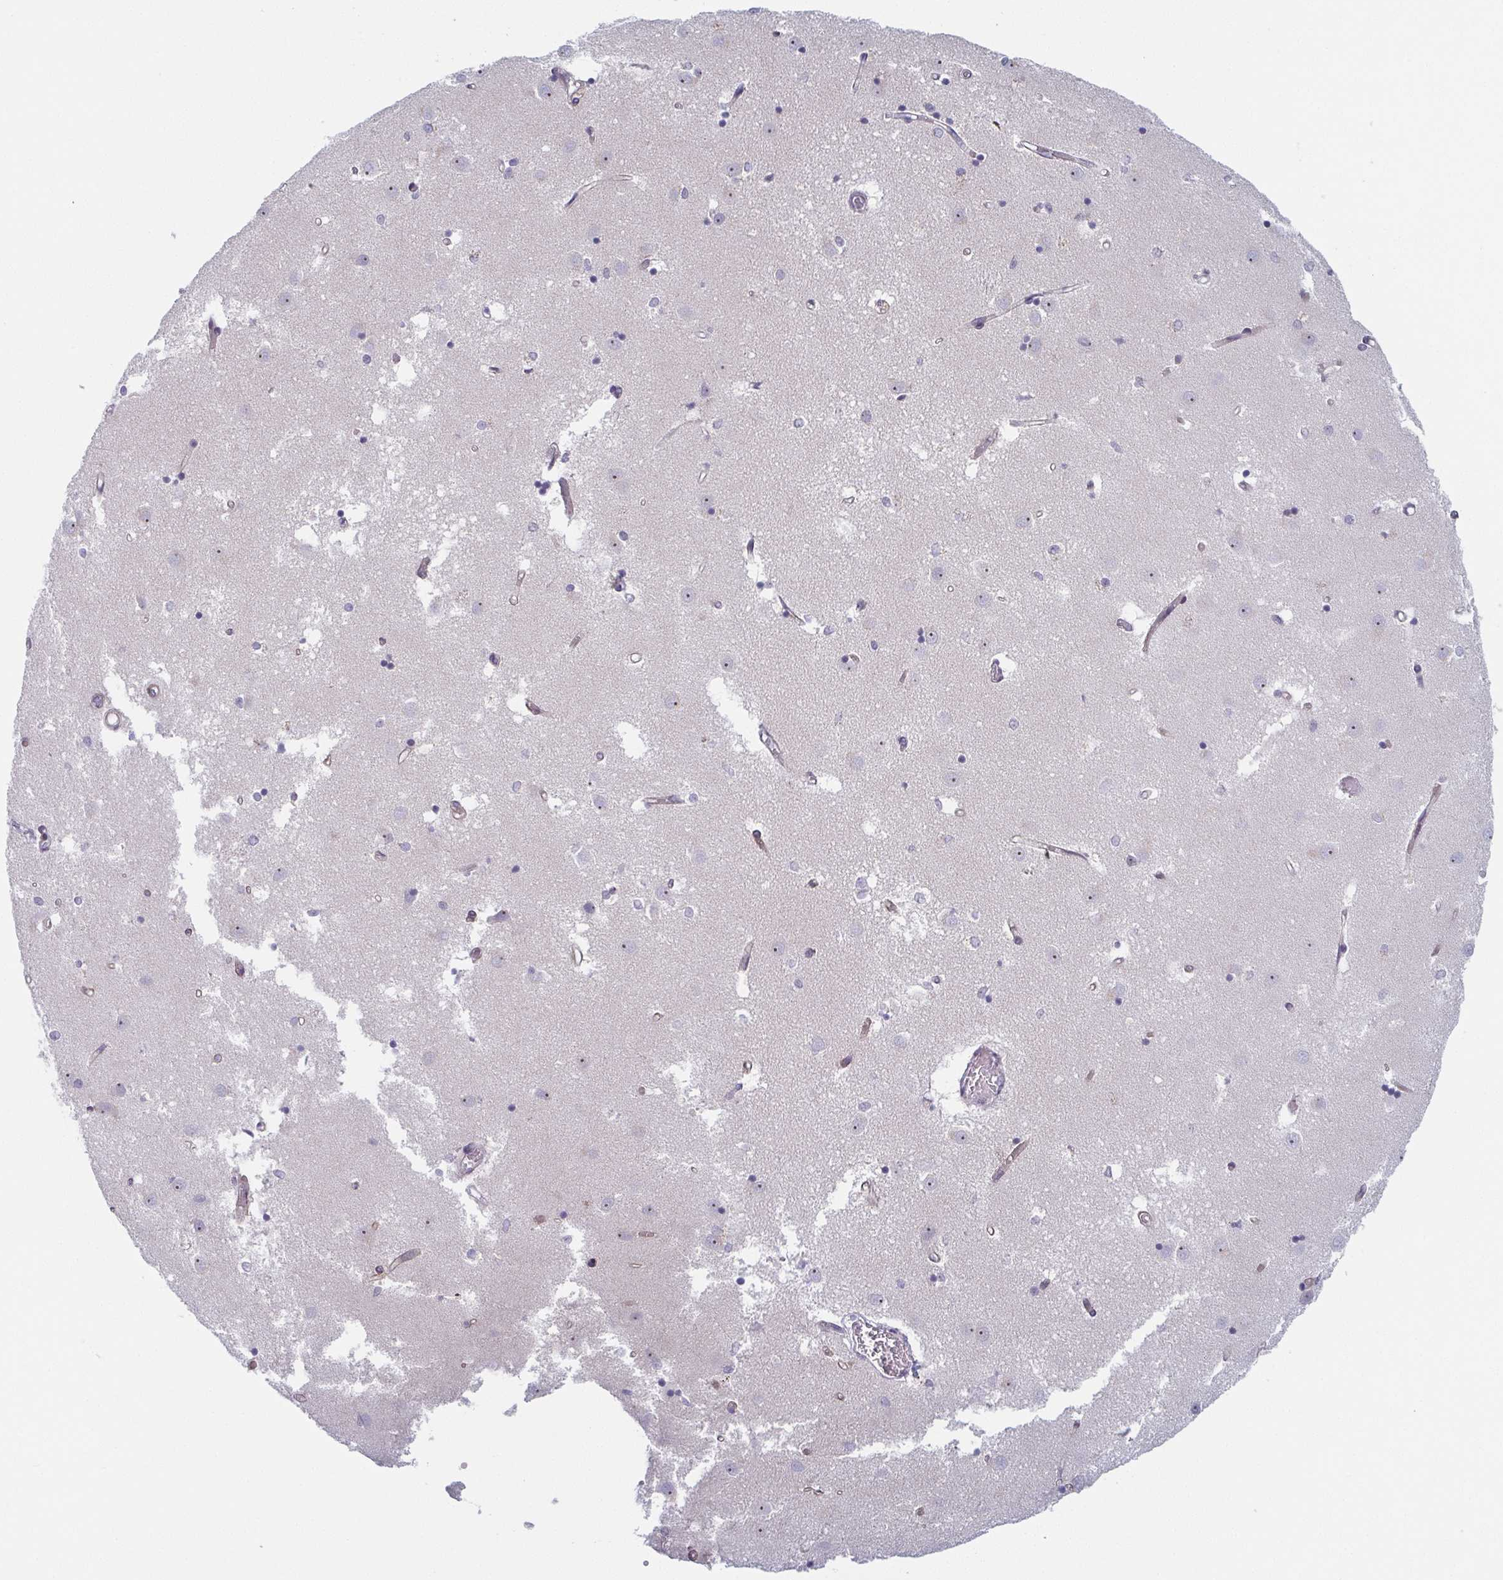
{"staining": {"intensity": "negative", "quantity": "none", "location": "none"}, "tissue": "caudate", "cell_type": "Glial cells", "image_type": "normal", "snomed": [{"axis": "morphology", "description": "Normal tissue, NOS"}, {"axis": "topography", "description": "Lateral ventricle wall"}], "caption": "Glial cells are negative for brown protein staining in normal caudate. (DAB (3,3'-diaminobenzidine) IHC with hematoxylin counter stain).", "gene": "EXOSC7", "patient": {"sex": "male", "age": 54}}